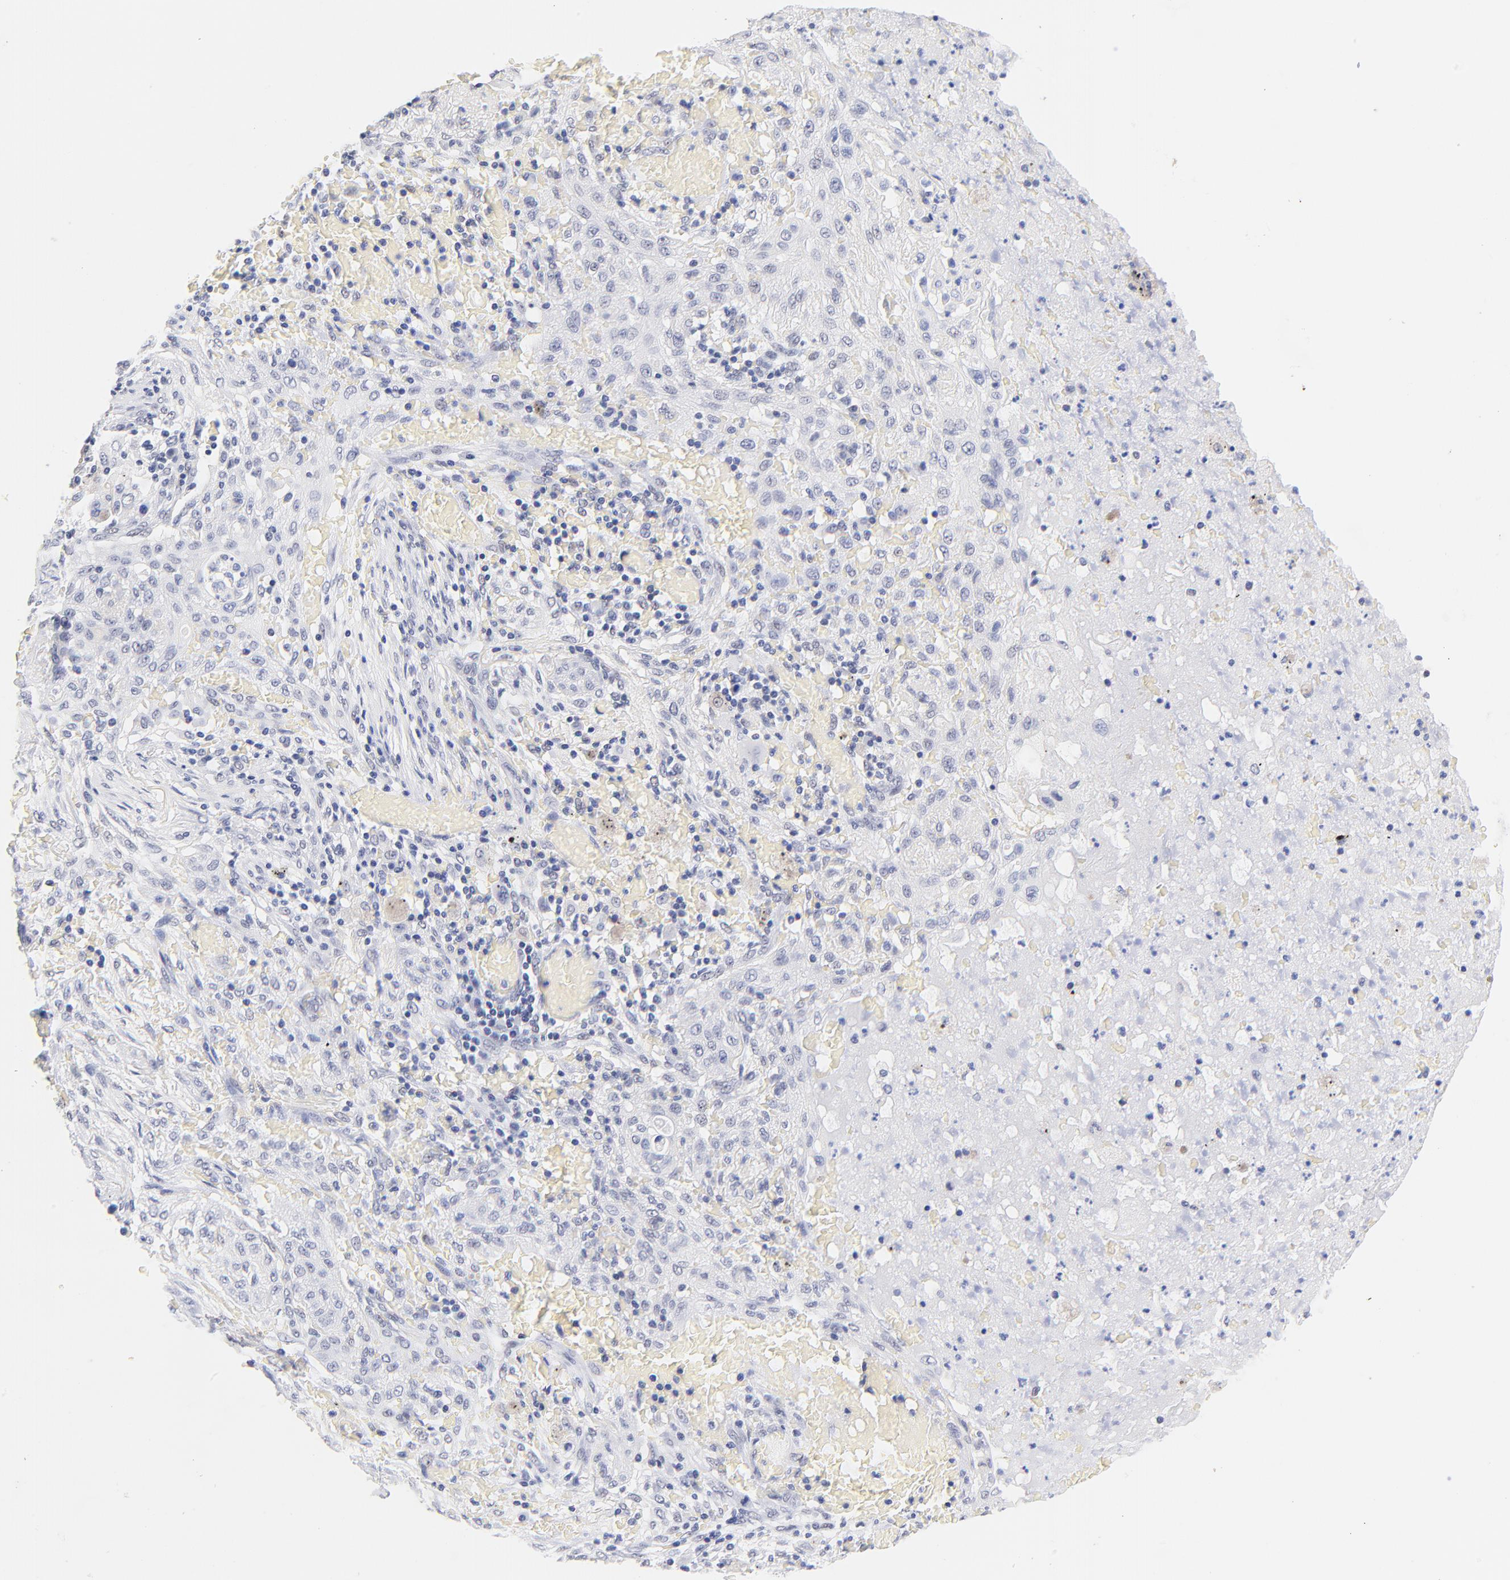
{"staining": {"intensity": "negative", "quantity": "none", "location": "none"}, "tissue": "lung cancer", "cell_type": "Tumor cells", "image_type": "cancer", "snomed": [{"axis": "morphology", "description": "Squamous cell carcinoma, NOS"}, {"axis": "topography", "description": "Lung"}], "caption": "Immunohistochemistry image of neoplastic tissue: human lung cancer (squamous cell carcinoma) stained with DAB (3,3'-diaminobenzidine) reveals no significant protein staining in tumor cells.", "gene": "ZNF74", "patient": {"sex": "female", "age": 47}}